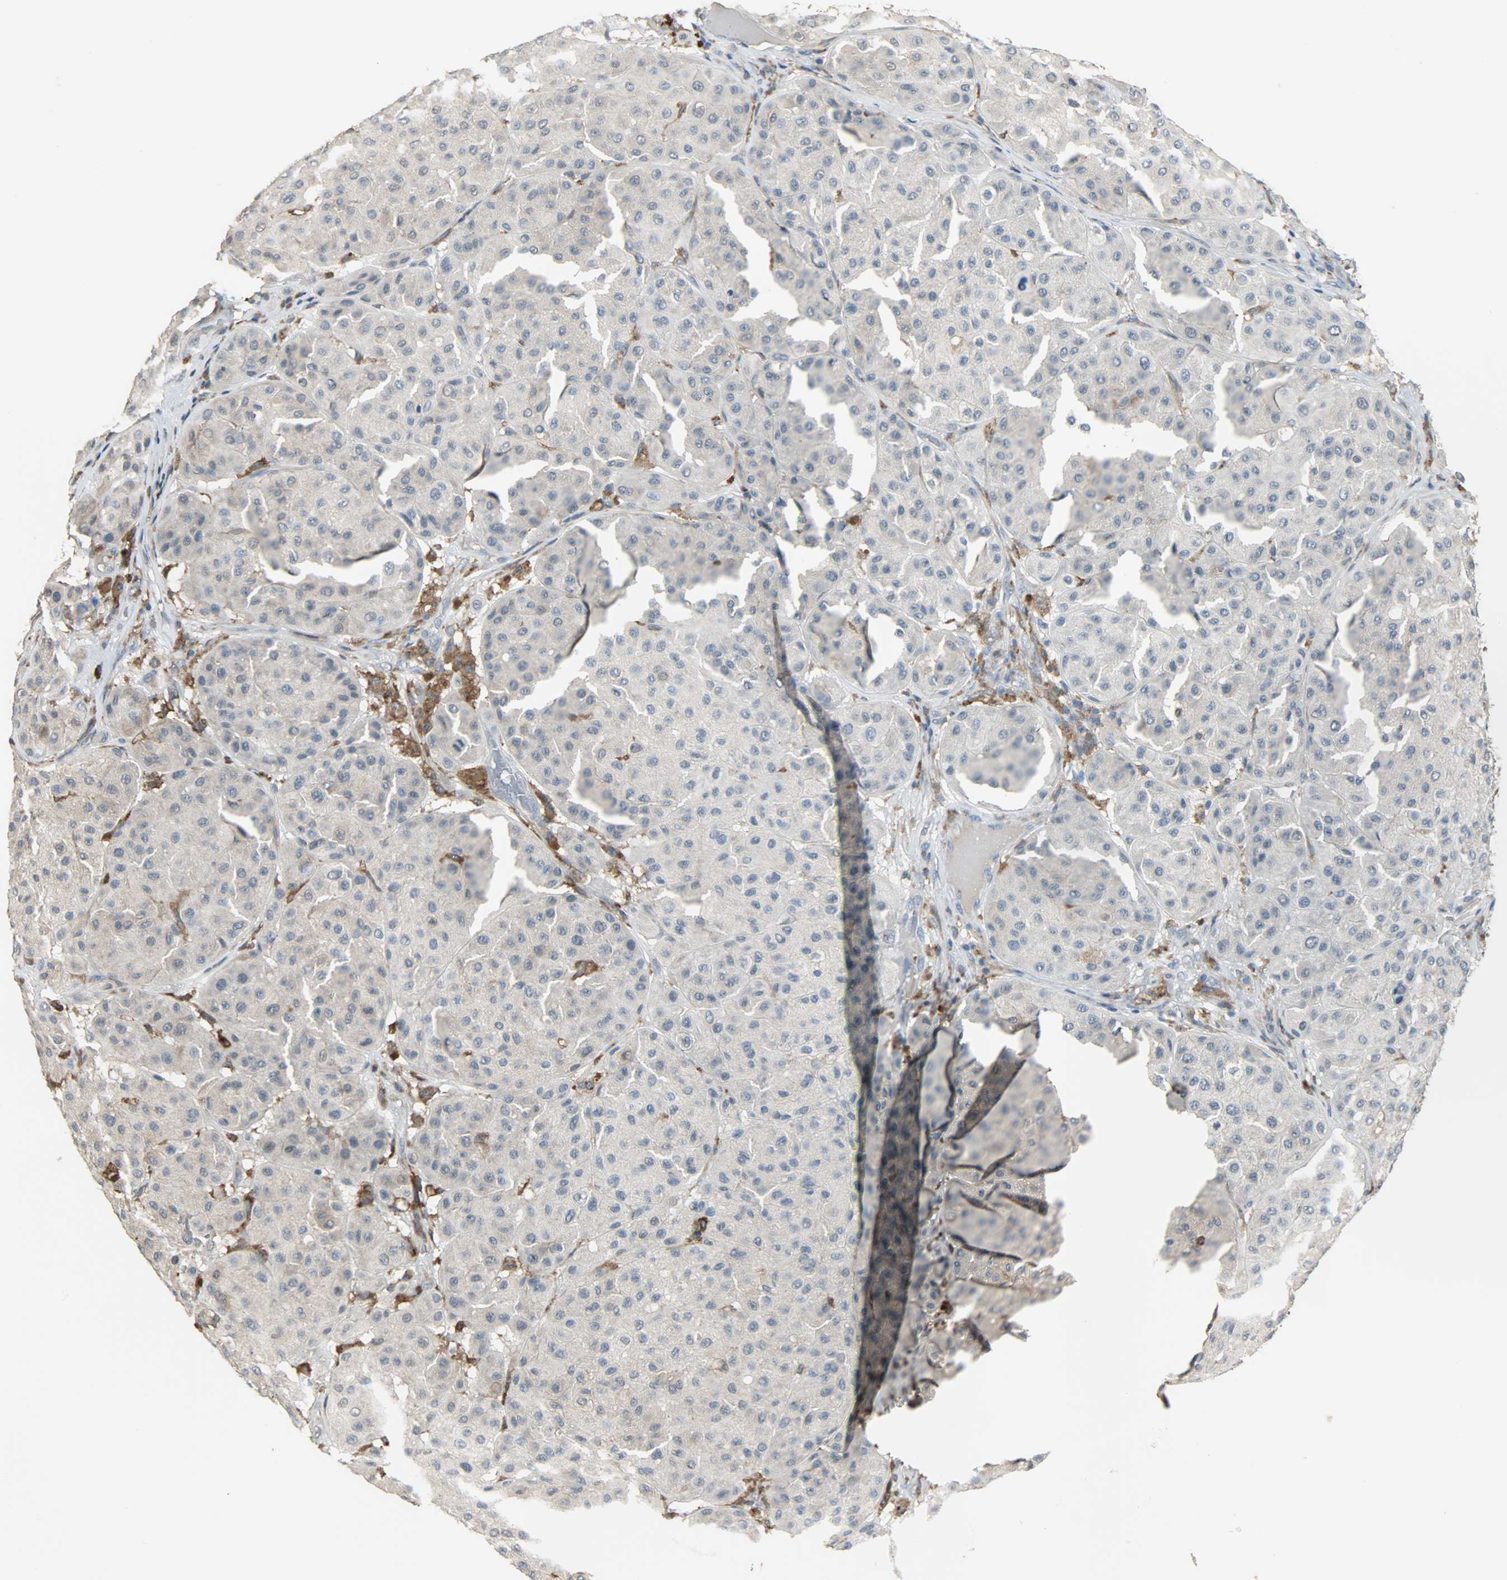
{"staining": {"intensity": "negative", "quantity": "none", "location": "none"}, "tissue": "melanoma", "cell_type": "Tumor cells", "image_type": "cancer", "snomed": [{"axis": "morphology", "description": "Normal tissue, NOS"}, {"axis": "morphology", "description": "Malignant melanoma, Metastatic site"}, {"axis": "topography", "description": "Skin"}], "caption": "A photomicrograph of human malignant melanoma (metastatic site) is negative for staining in tumor cells.", "gene": "SKAP2", "patient": {"sex": "male", "age": 41}}